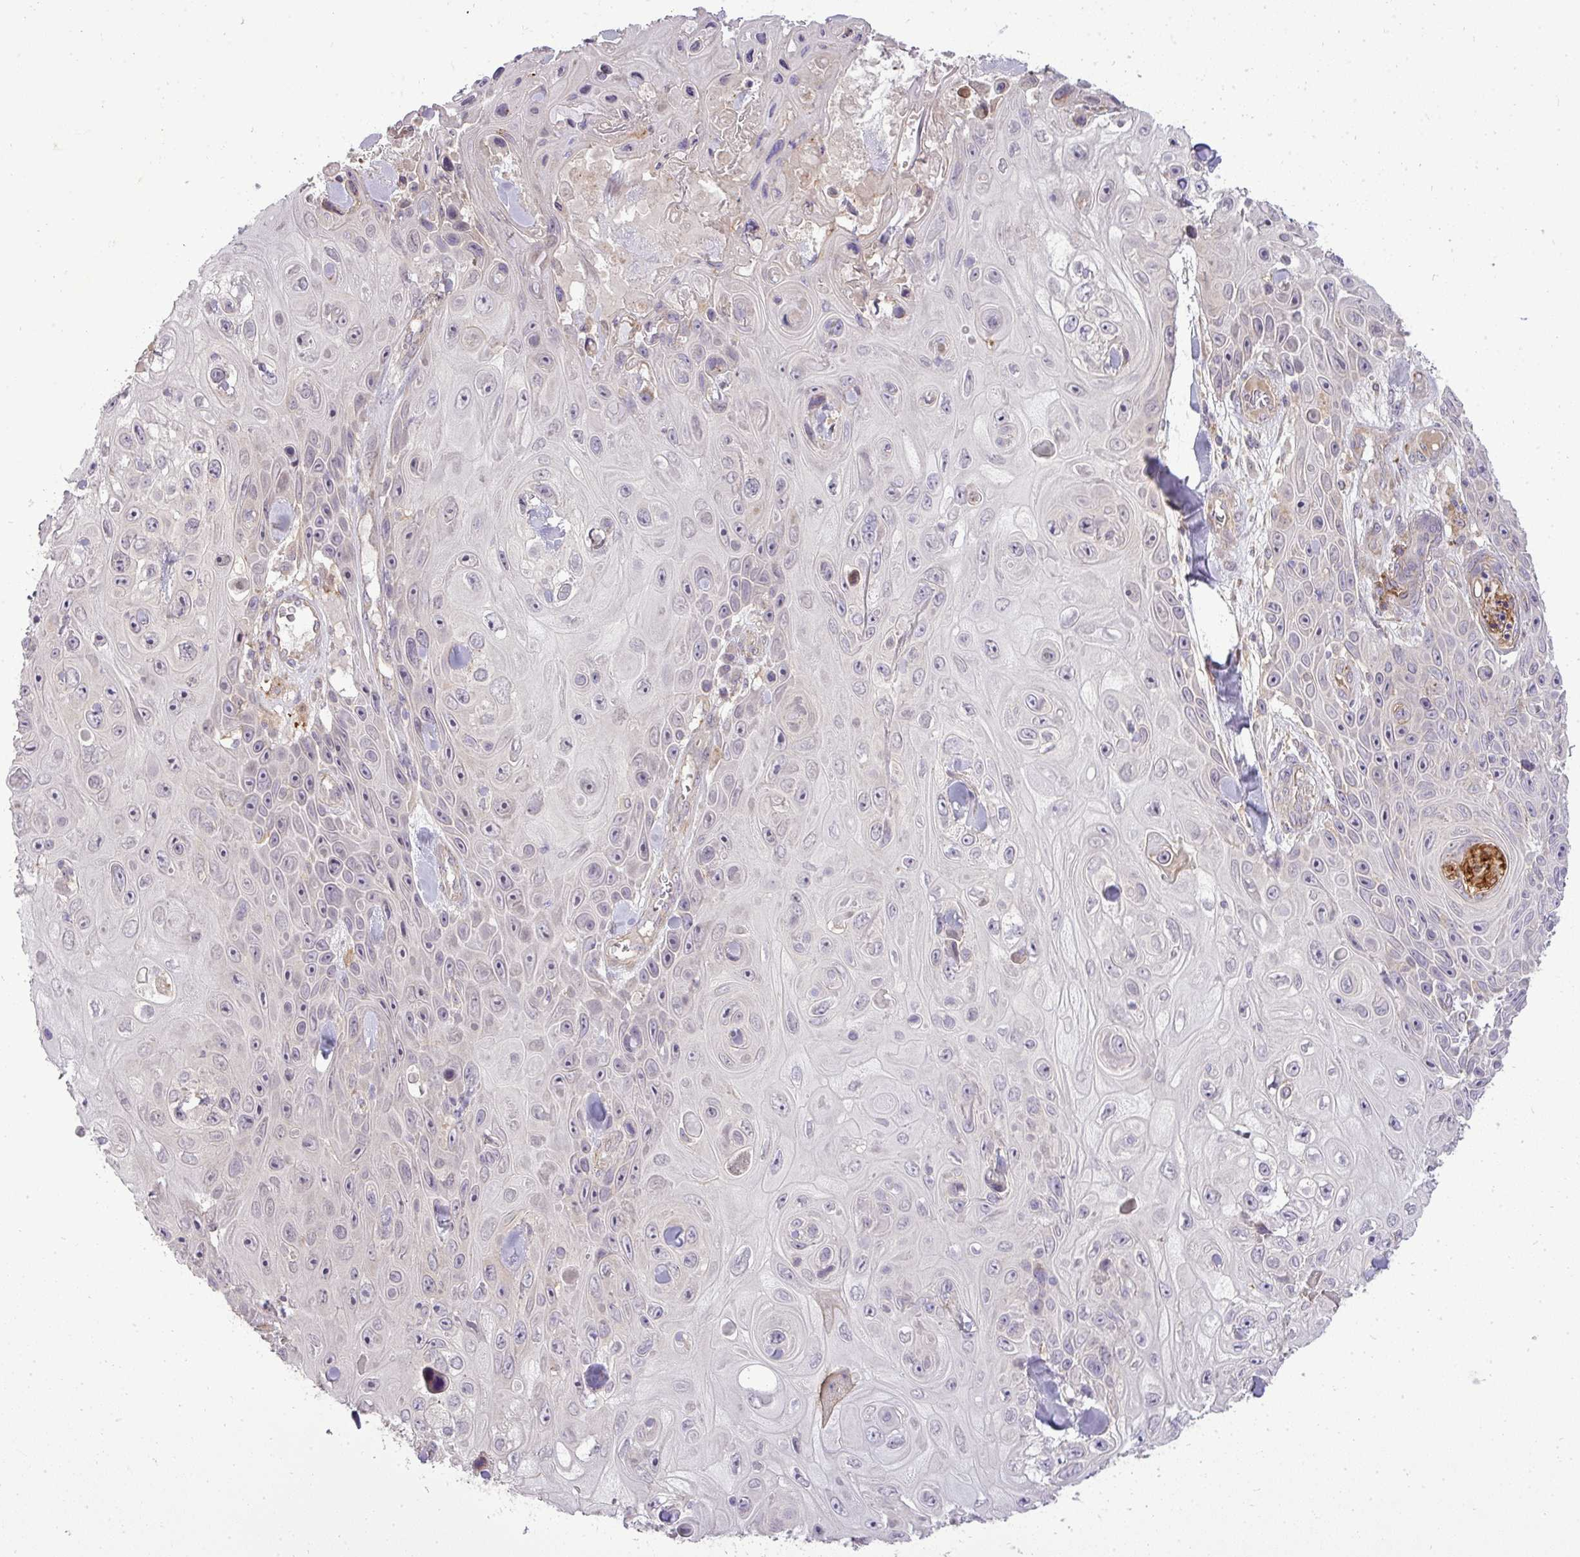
{"staining": {"intensity": "negative", "quantity": "none", "location": "none"}, "tissue": "skin cancer", "cell_type": "Tumor cells", "image_type": "cancer", "snomed": [{"axis": "morphology", "description": "Squamous cell carcinoma, NOS"}, {"axis": "topography", "description": "Skin"}], "caption": "DAB immunohistochemical staining of human skin squamous cell carcinoma shows no significant expression in tumor cells.", "gene": "PDRG1", "patient": {"sex": "male", "age": 82}}